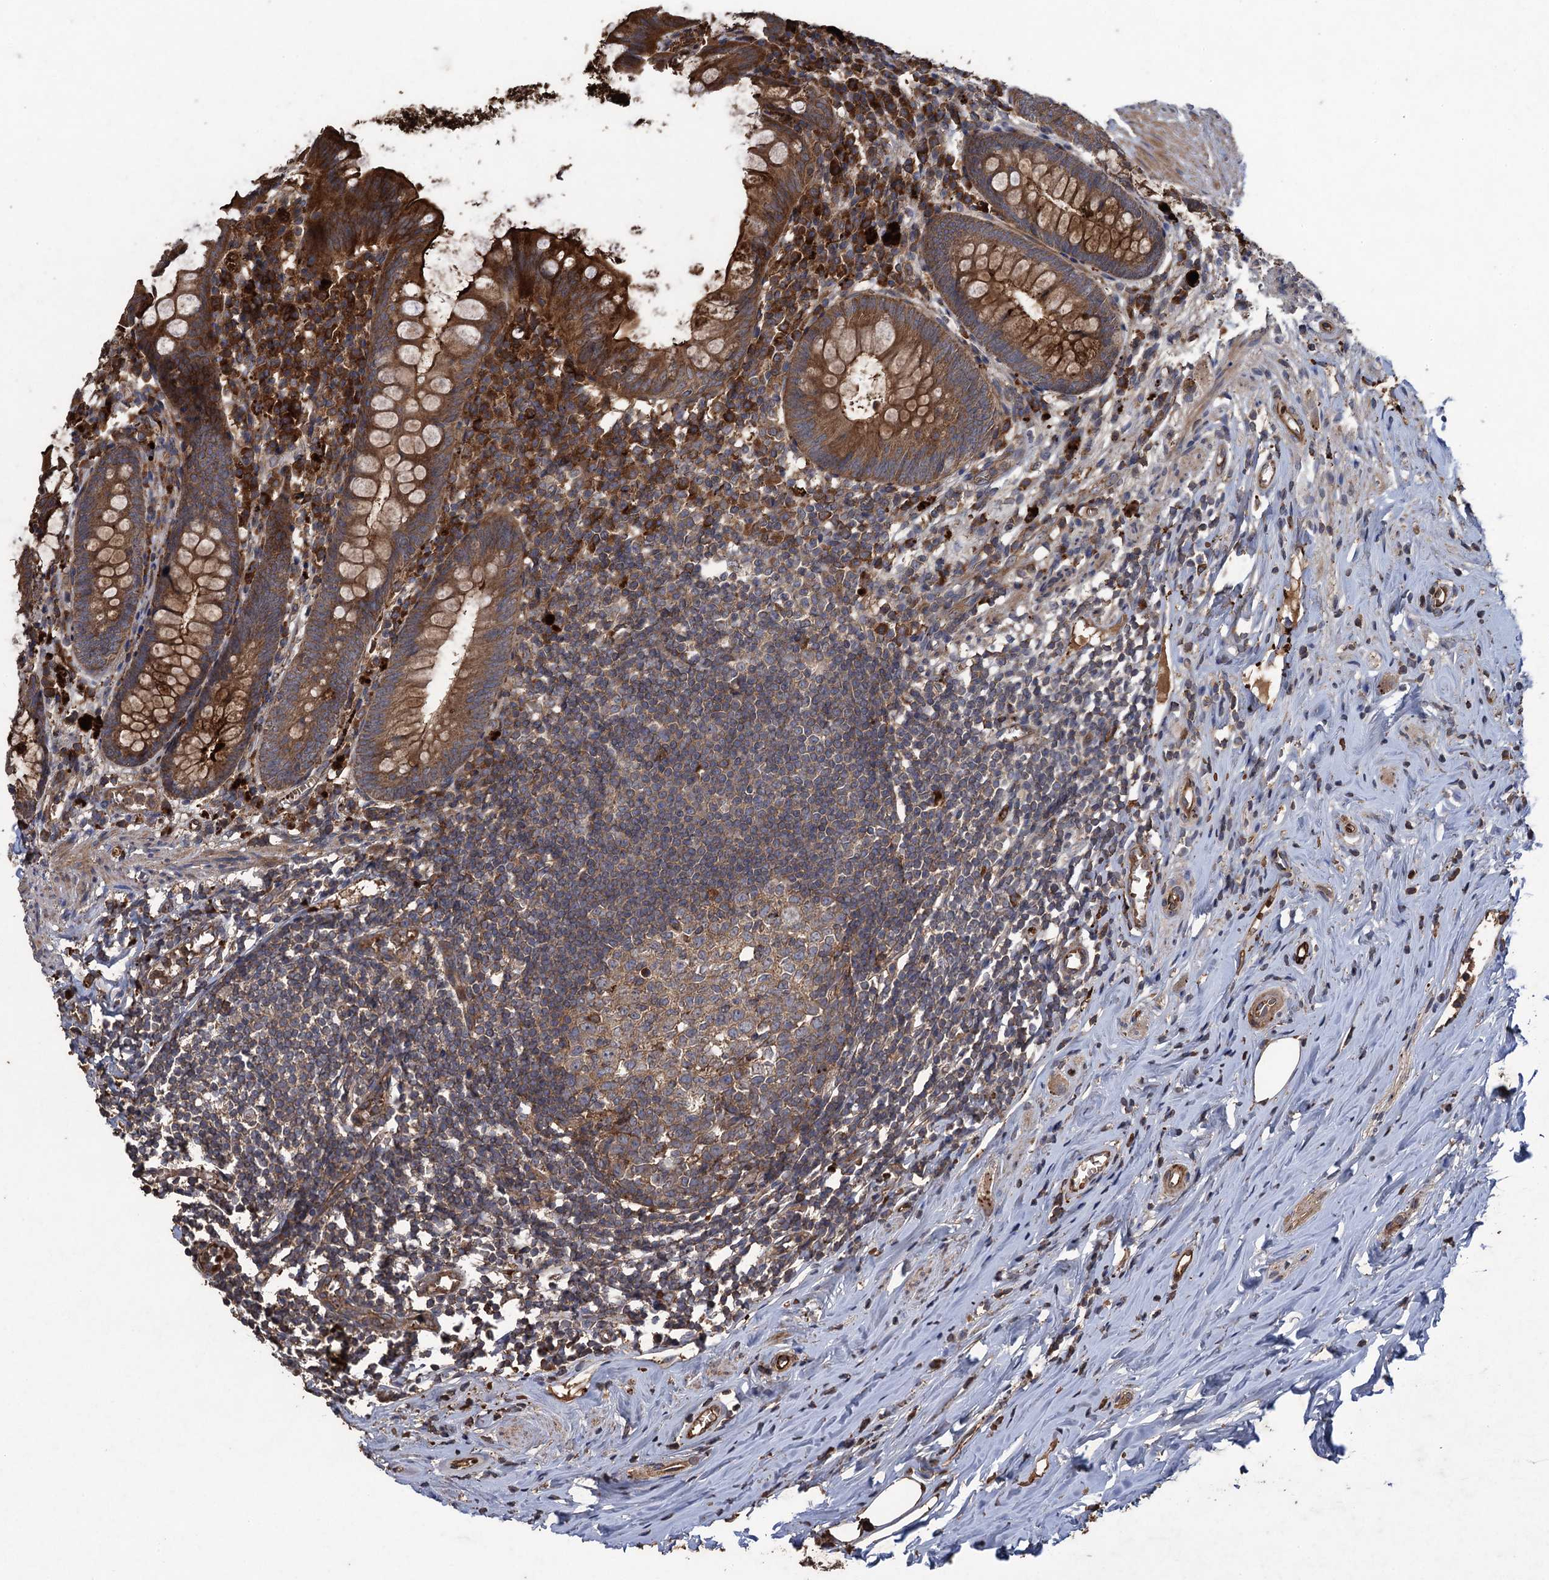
{"staining": {"intensity": "strong", "quantity": ">75%", "location": "cytoplasmic/membranous"}, "tissue": "appendix", "cell_type": "Glandular cells", "image_type": "normal", "snomed": [{"axis": "morphology", "description": "Normal tissue, NOS"}, {"axis": "topography", "description": "Appendix"}], "caption": "Approximately >75% of glandular cells in benign appendix exhibit strong cytoplasmic/membranous protein staining as visualized by brown immunohistochemical staining.", "gene": "TXNDC11", "patient": {"sex": "female", "age": 51}}